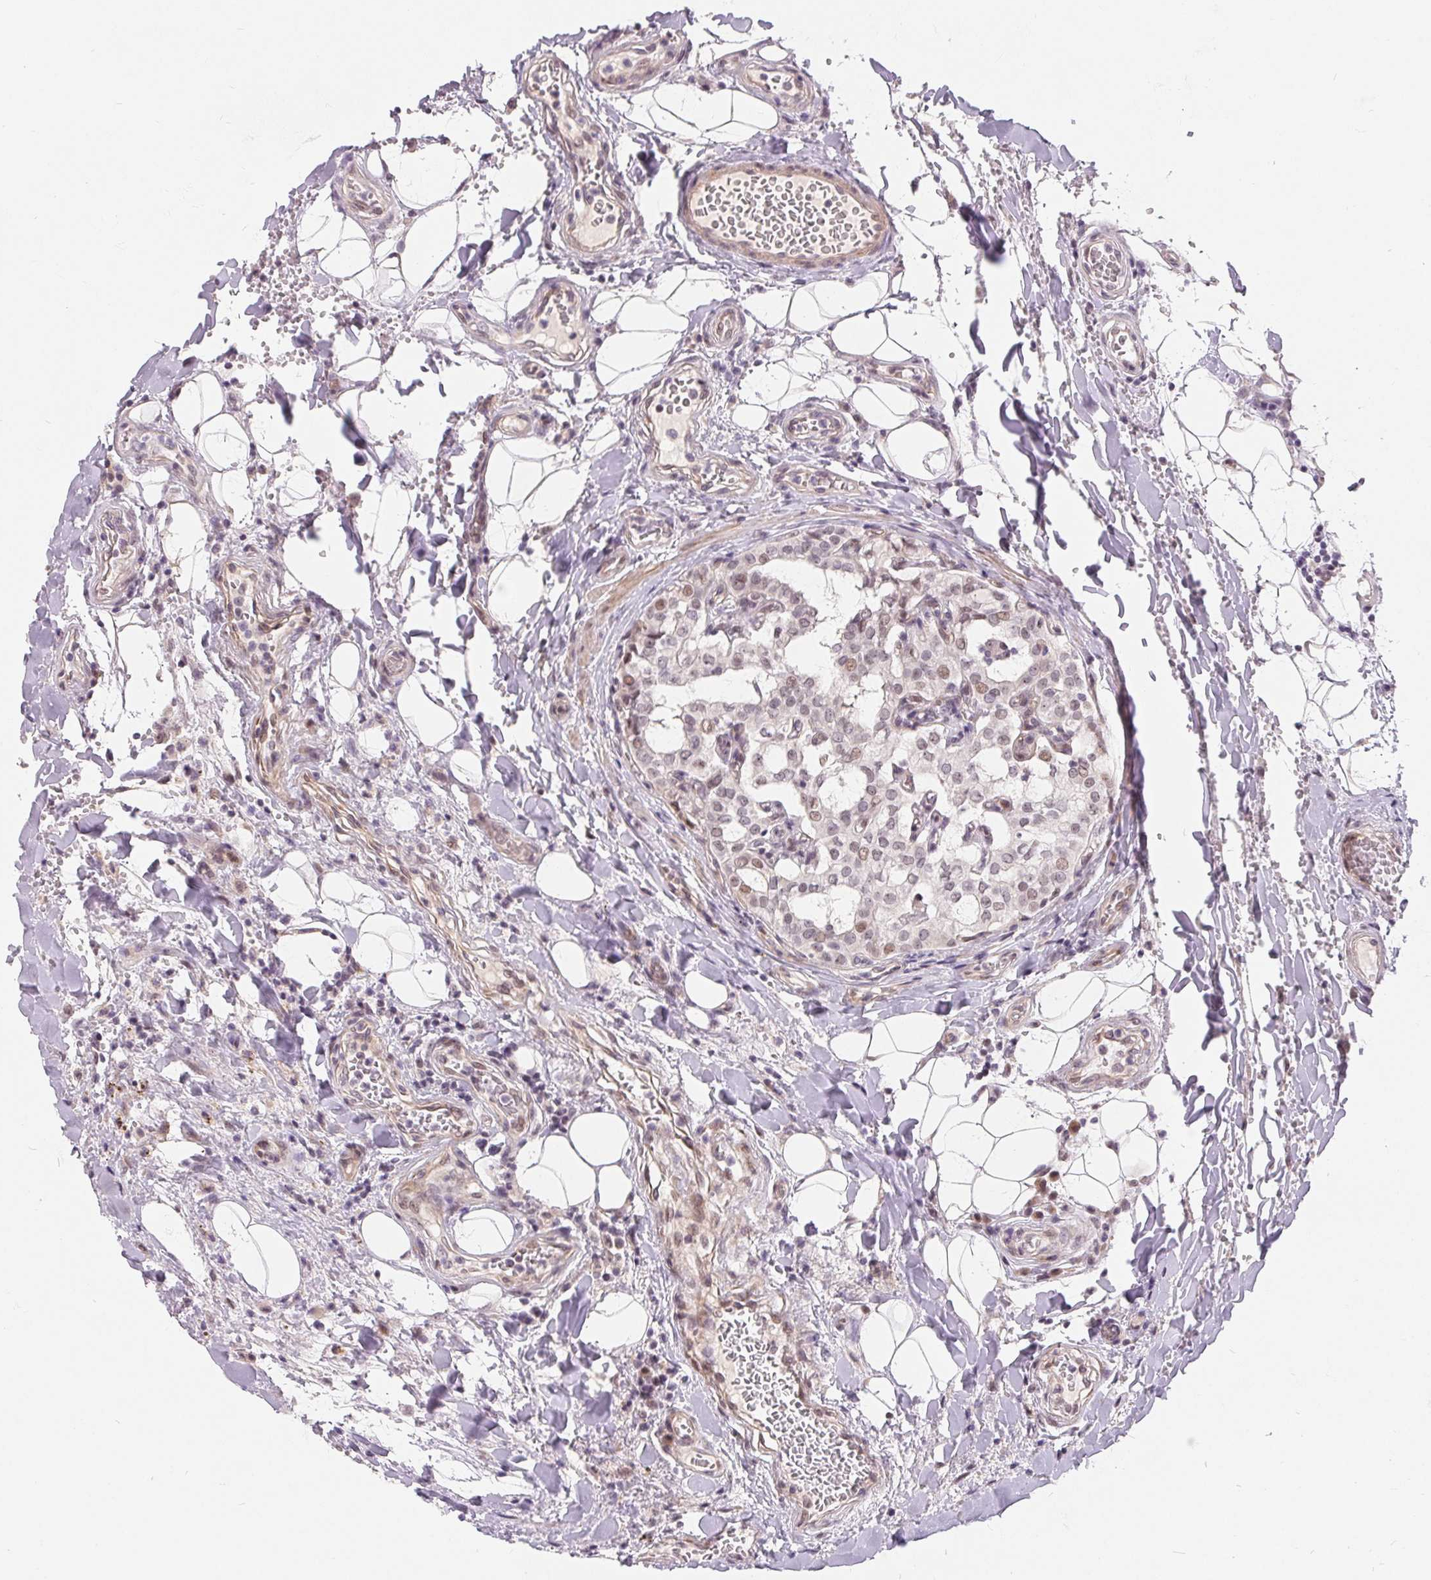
{"staining": {"intensity": "moderate", "quantity": "<25%", "location": "nuclear"}, "tissue": "thyroid cancer", "cell_type": "Tumor cells", "image_type": "cancer", "snomed": [{"axis": "morphology", "description": "Papillary adenocarcinoma, NOS"}, {"axis": "topography", "description": "Thyroid gland"}], "caption": "There is low levels of moderate nuclear expression in tumor cells of papillary adenocarcinoma (thyroid), as demonstrated by immunohistochemical staining (brown color).", "gene": "NRG2", "patient": {"sex": "male", "age": 20}}